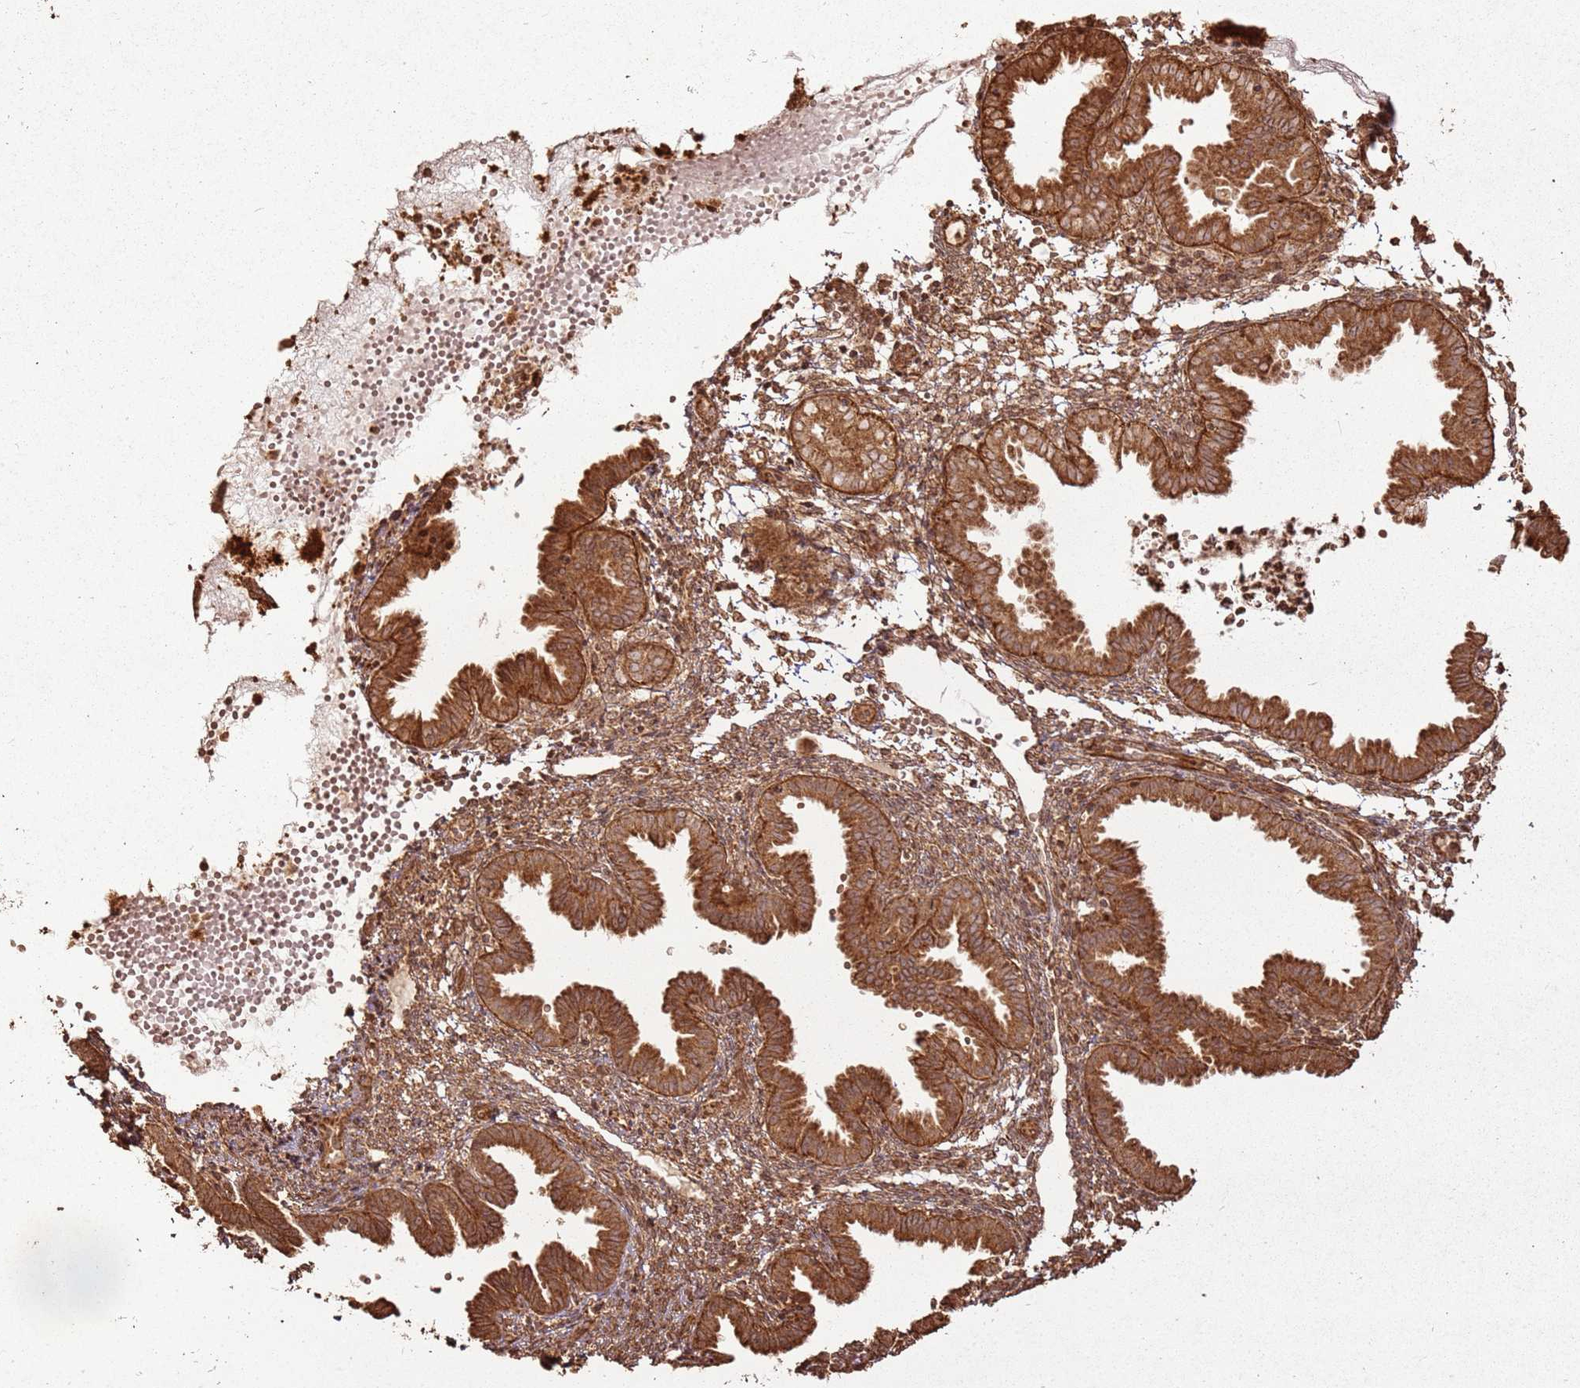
{"staining": {"intensity": "moderate", "quantity": ">75%", "location": "cytoplasmic/membranous"}, "tissue": "endometrium", "cell_type": "Cells in endometrial stroma", "image_type": "normal", "snomed": [{"axis": "morphology", "description": "Normal tissue, NOS"}, {"axis": "topography", "description": "Endometrium"}], "caption": "Immunohistochemical staining of benign endometrium displays moderate cytoplasmic/membranous protein staining in about >75% of cells in endometrial stroma.", "gene": "MRPS6", "patient": {"sex": "female", "age": 33}}